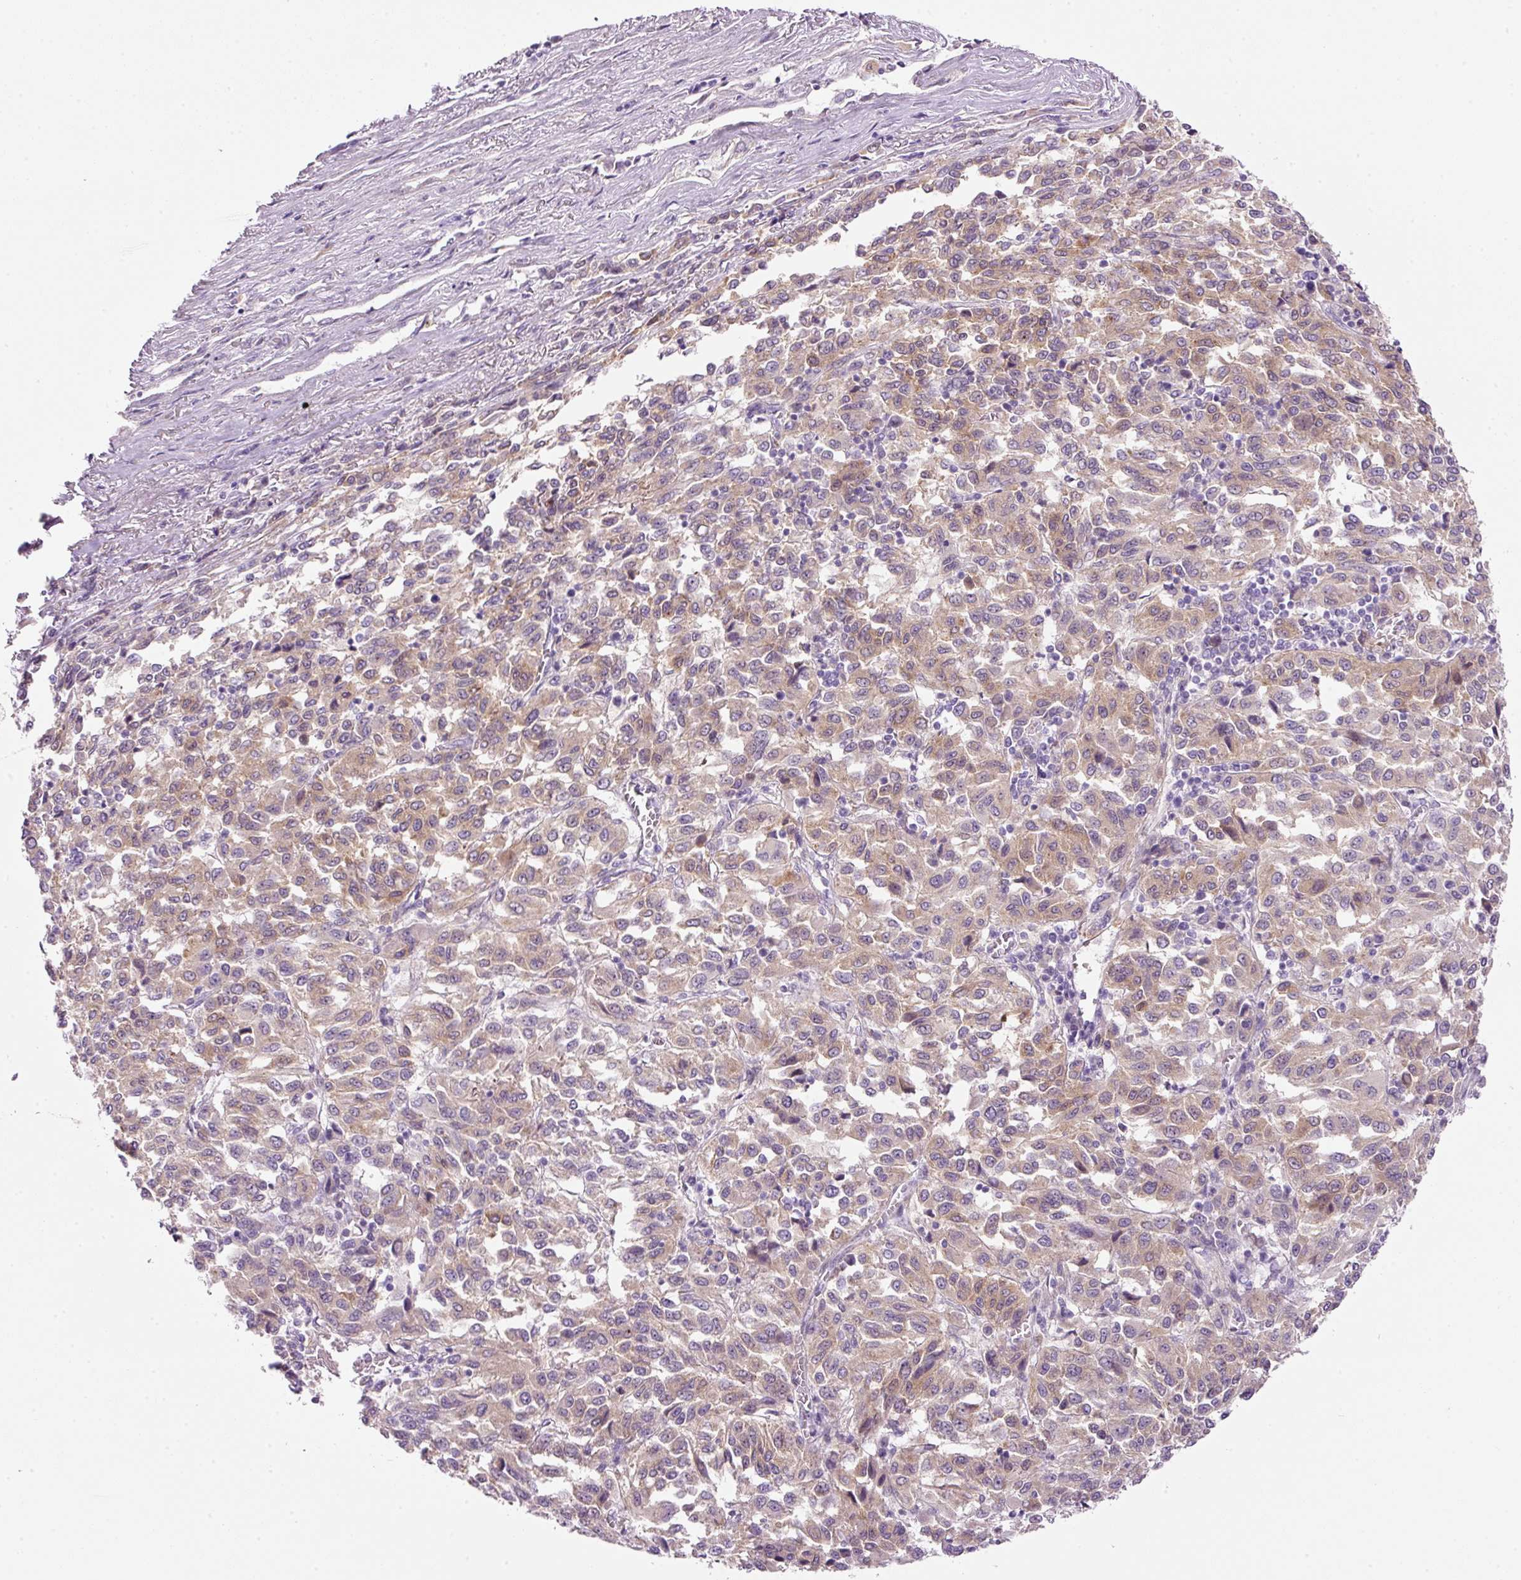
{"staining": {"intensity": "weak", "quantity": "25%-75%", "location": "cytoplasmic/membranous"}, "tissue": "melanoma", "cell_type": "Tumor cells", "image_type": "cancer", "snomed": [{"axis": "morphology", "description": "Malignant melanoma, Metastatic site"}, {"axis": "topography", "description": "Lung"}], "caption": "Protein analysis of melanoma tissue shows weak cytoplasmic/membranous staining in about 25%-75% of tumor cells.", "gene": "SRC", "patient": {"sex": "male", "age": 64}}